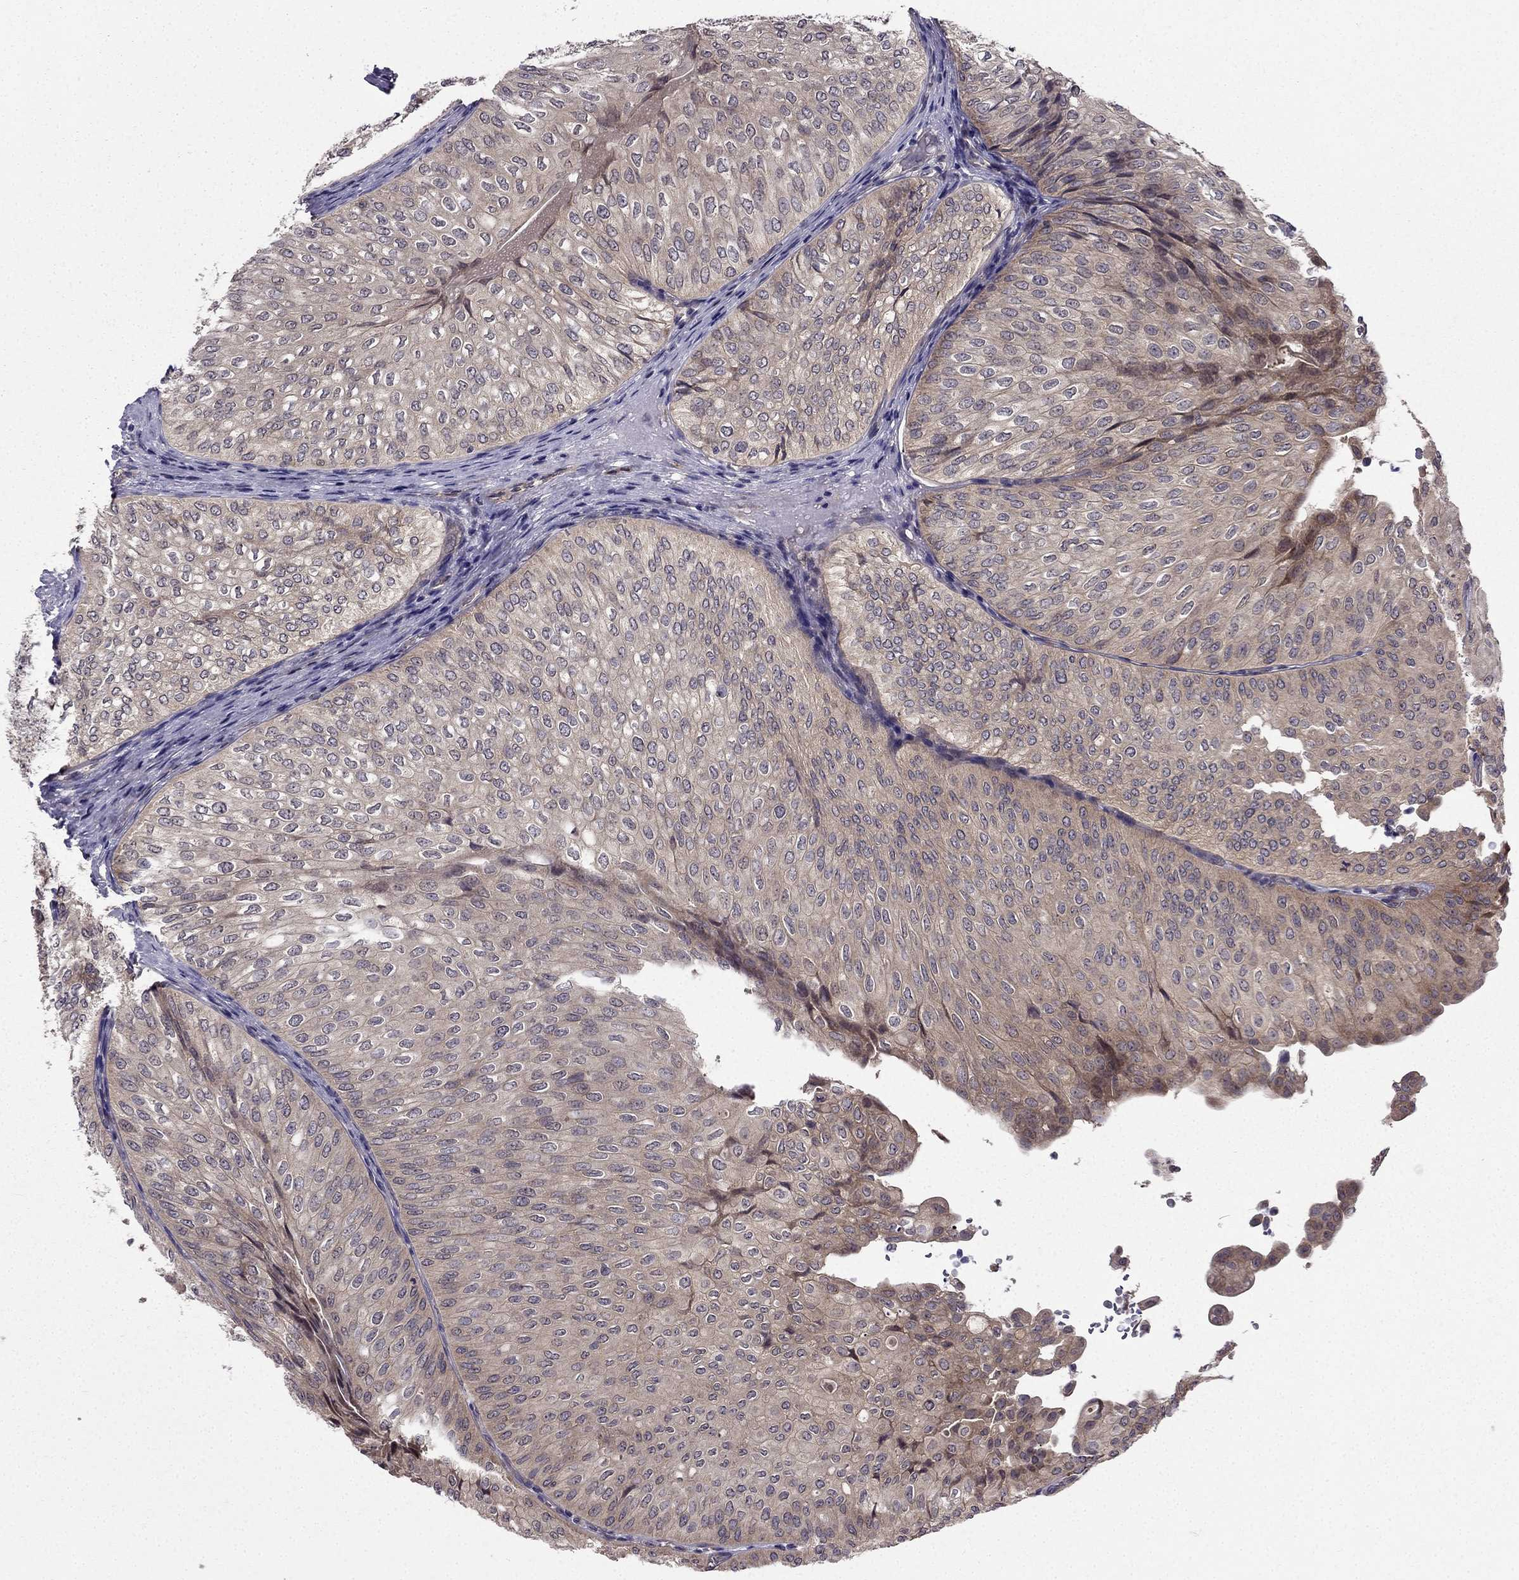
{"staining": {"intensity": "weak", "quantity": ">75%", "location": "cytoplasmic/membranous"}, "tissue": "urothelial cancer", "cell_type": "Tumor cells", "image_type": "cancer", "snomed": [{"axis": "morphology", "description": "Urothelial carcinoma, NOS"}, {"axis": "topography", "description": "Urinary bladder"}], "caption": "Protein expression analysis of human transitional cell carcinoma reveals weak cytoplasmic/membranous staining in approximately >75% of tumor cells.", "gene": "ARHGEF28", "patient": {"sex": "male", "age": 62}}